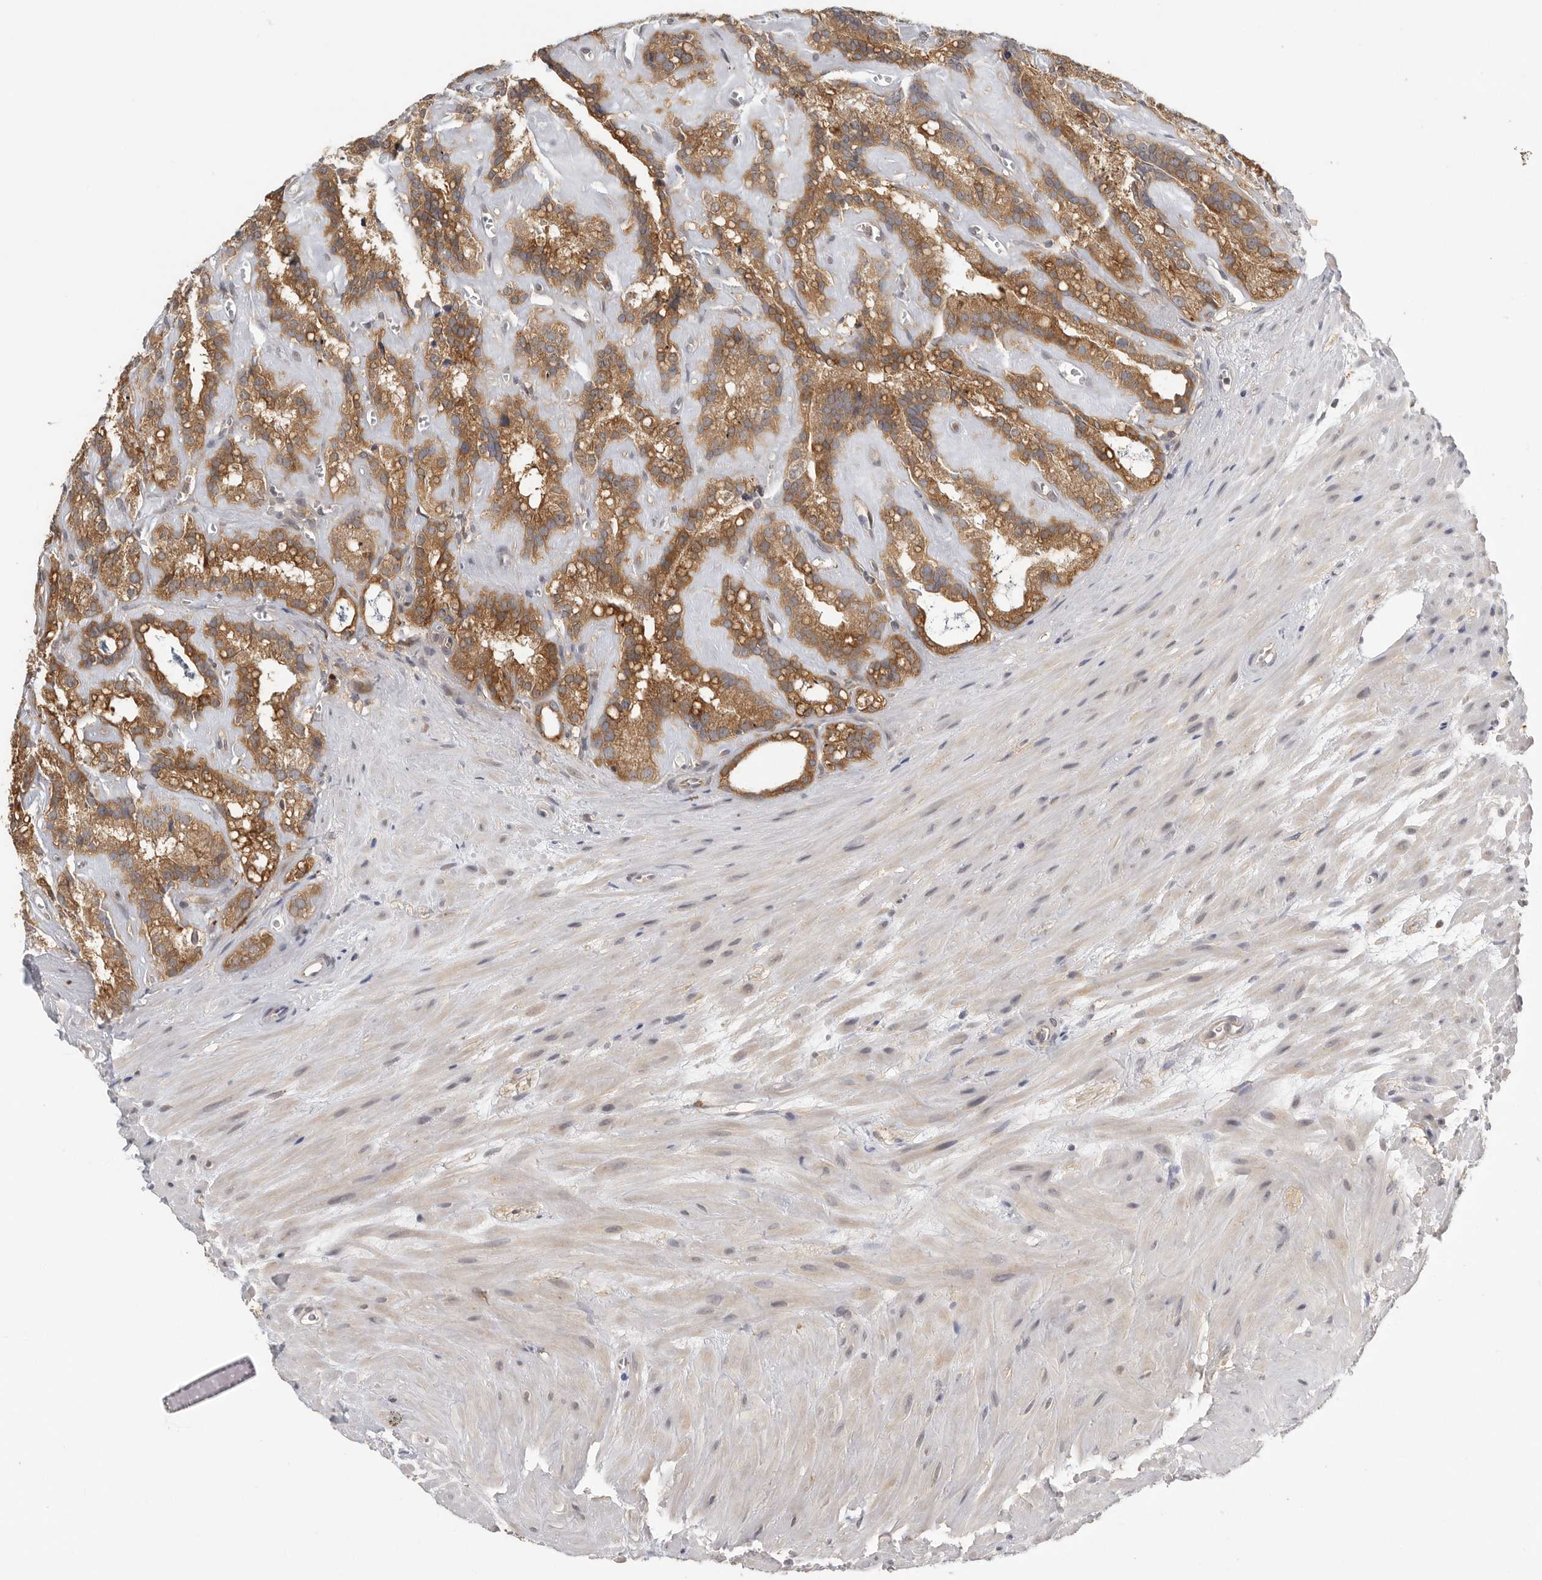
{"staining": {"intensity": "moderate", "quantity": ">75%", "location": "cytoplasmic/membranous"}, "tissue": "seminal vesicle", "cell_type": "Glandular cells", "image_type": "normal", "snomed": [{"axis": "morphology", "description": "Normal tissue, NOS"}, {"axis": "topography", "description": "Prostate"}, {"axis": "topography", "description": "Seminal veicle"}], "caption": "Immunohistochemistry (DAB) staining of unremarkable human seminal vesicle exhibits moderate cytoplasmic/membranous protein expression in approximately >75% of glandular cells.", "gene": "CCT8", "patient": {"sex": "male", "age": 59}}